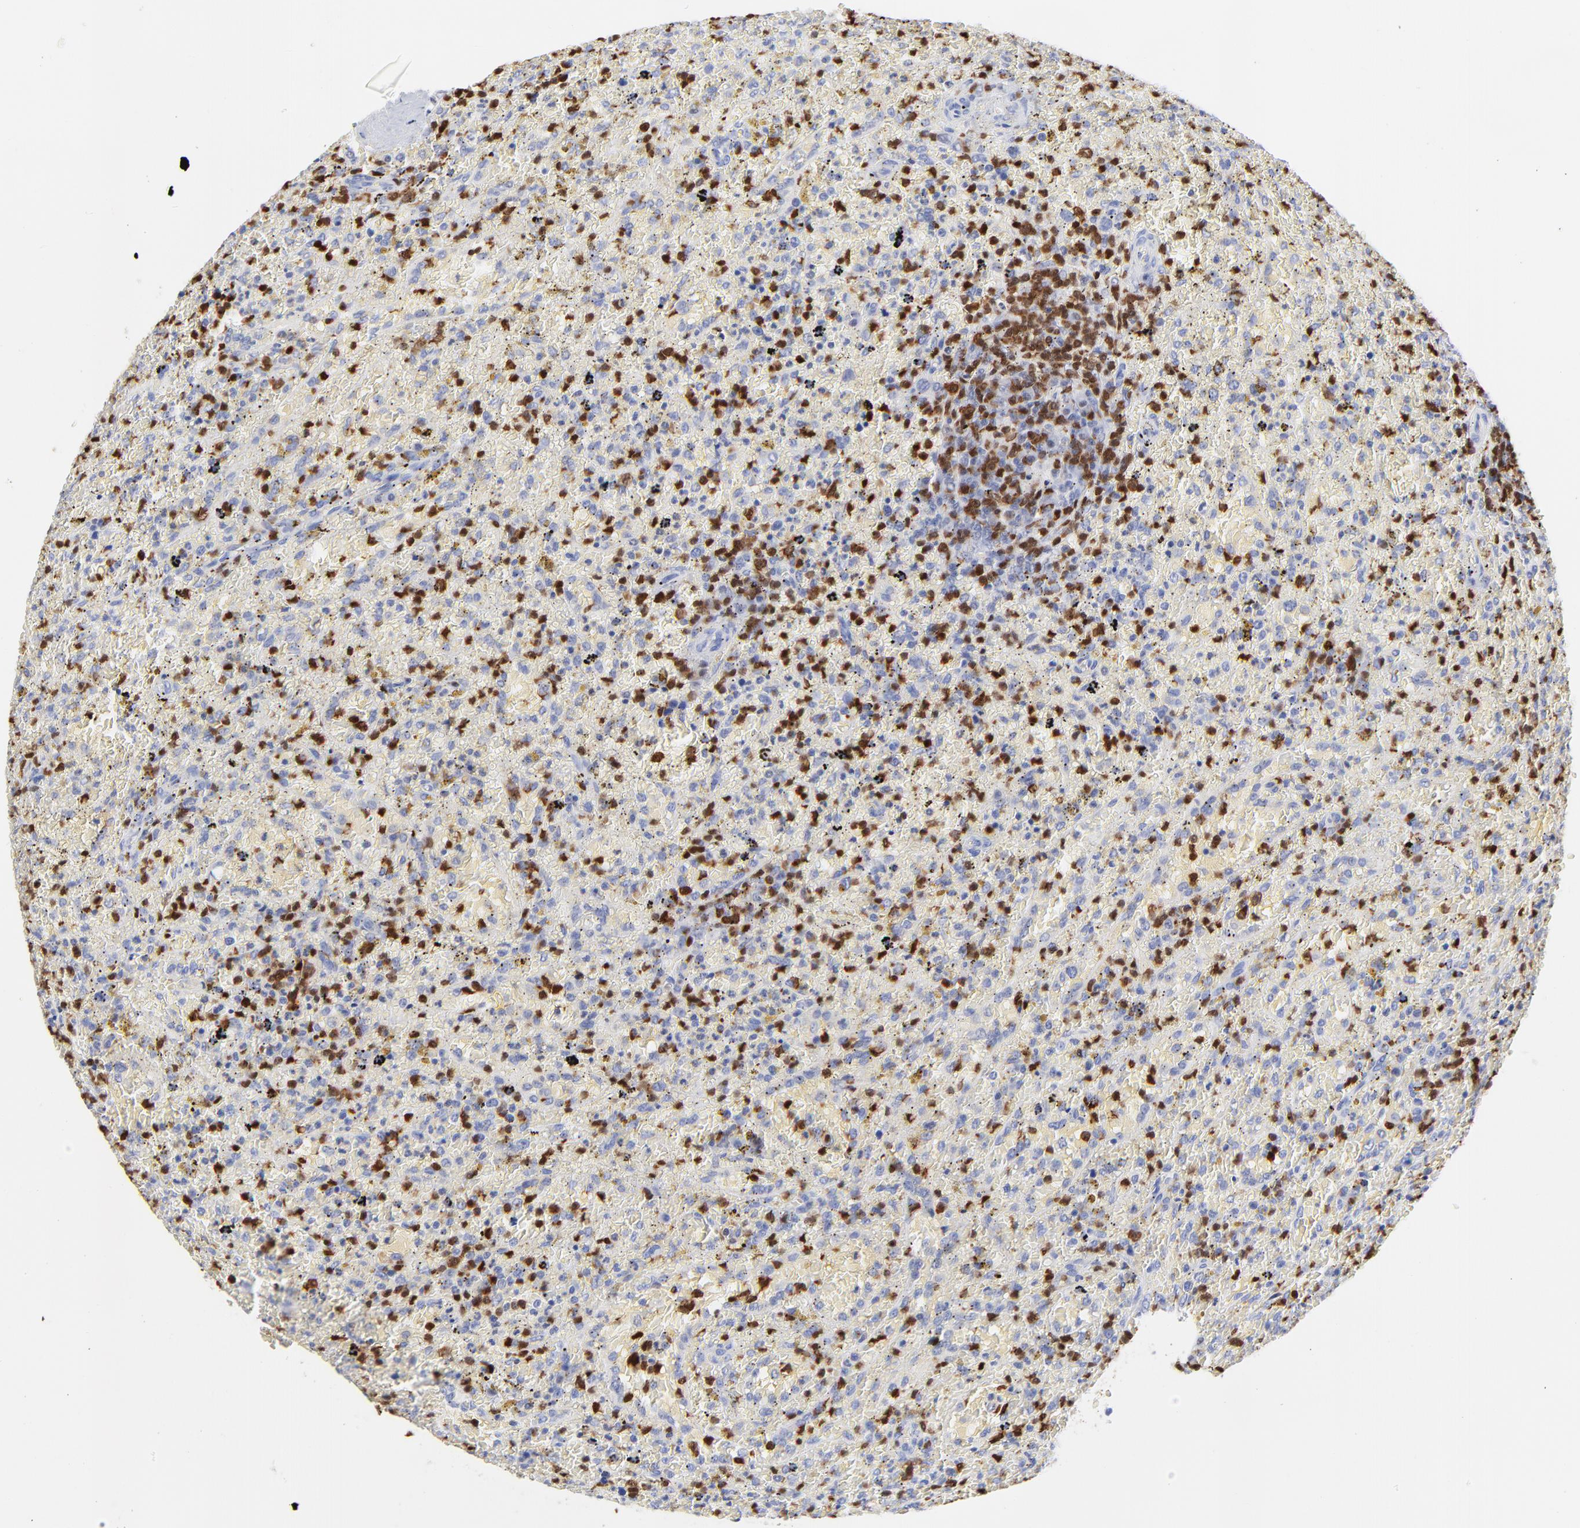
{"staining": {"intensity": "moderate", "quantity": "<25%", "location": "cytoplasmic/membranous"}, "tissue": "lymphoma", "cell_type": "Tumor cells", "image_type": "cancer", "snomed": [{"axis": "morphology", "description": "Malignant lymphoma, non-Hodgkin's type, High grade"}, {"axis": "topography", "description": "Spleen"}, {"axis": "topography", "description": "Lymph node"}], "caption": "This micrograph reveals lymphoma stained with IHC to label a protein in brown. The cytoplasmic/membranous of tumor cells show moderate positivity for the protein. Nuclei are counter-stained blue.", "gene": "ZAP70", "patient": {"sex": "female", "age": 70}}